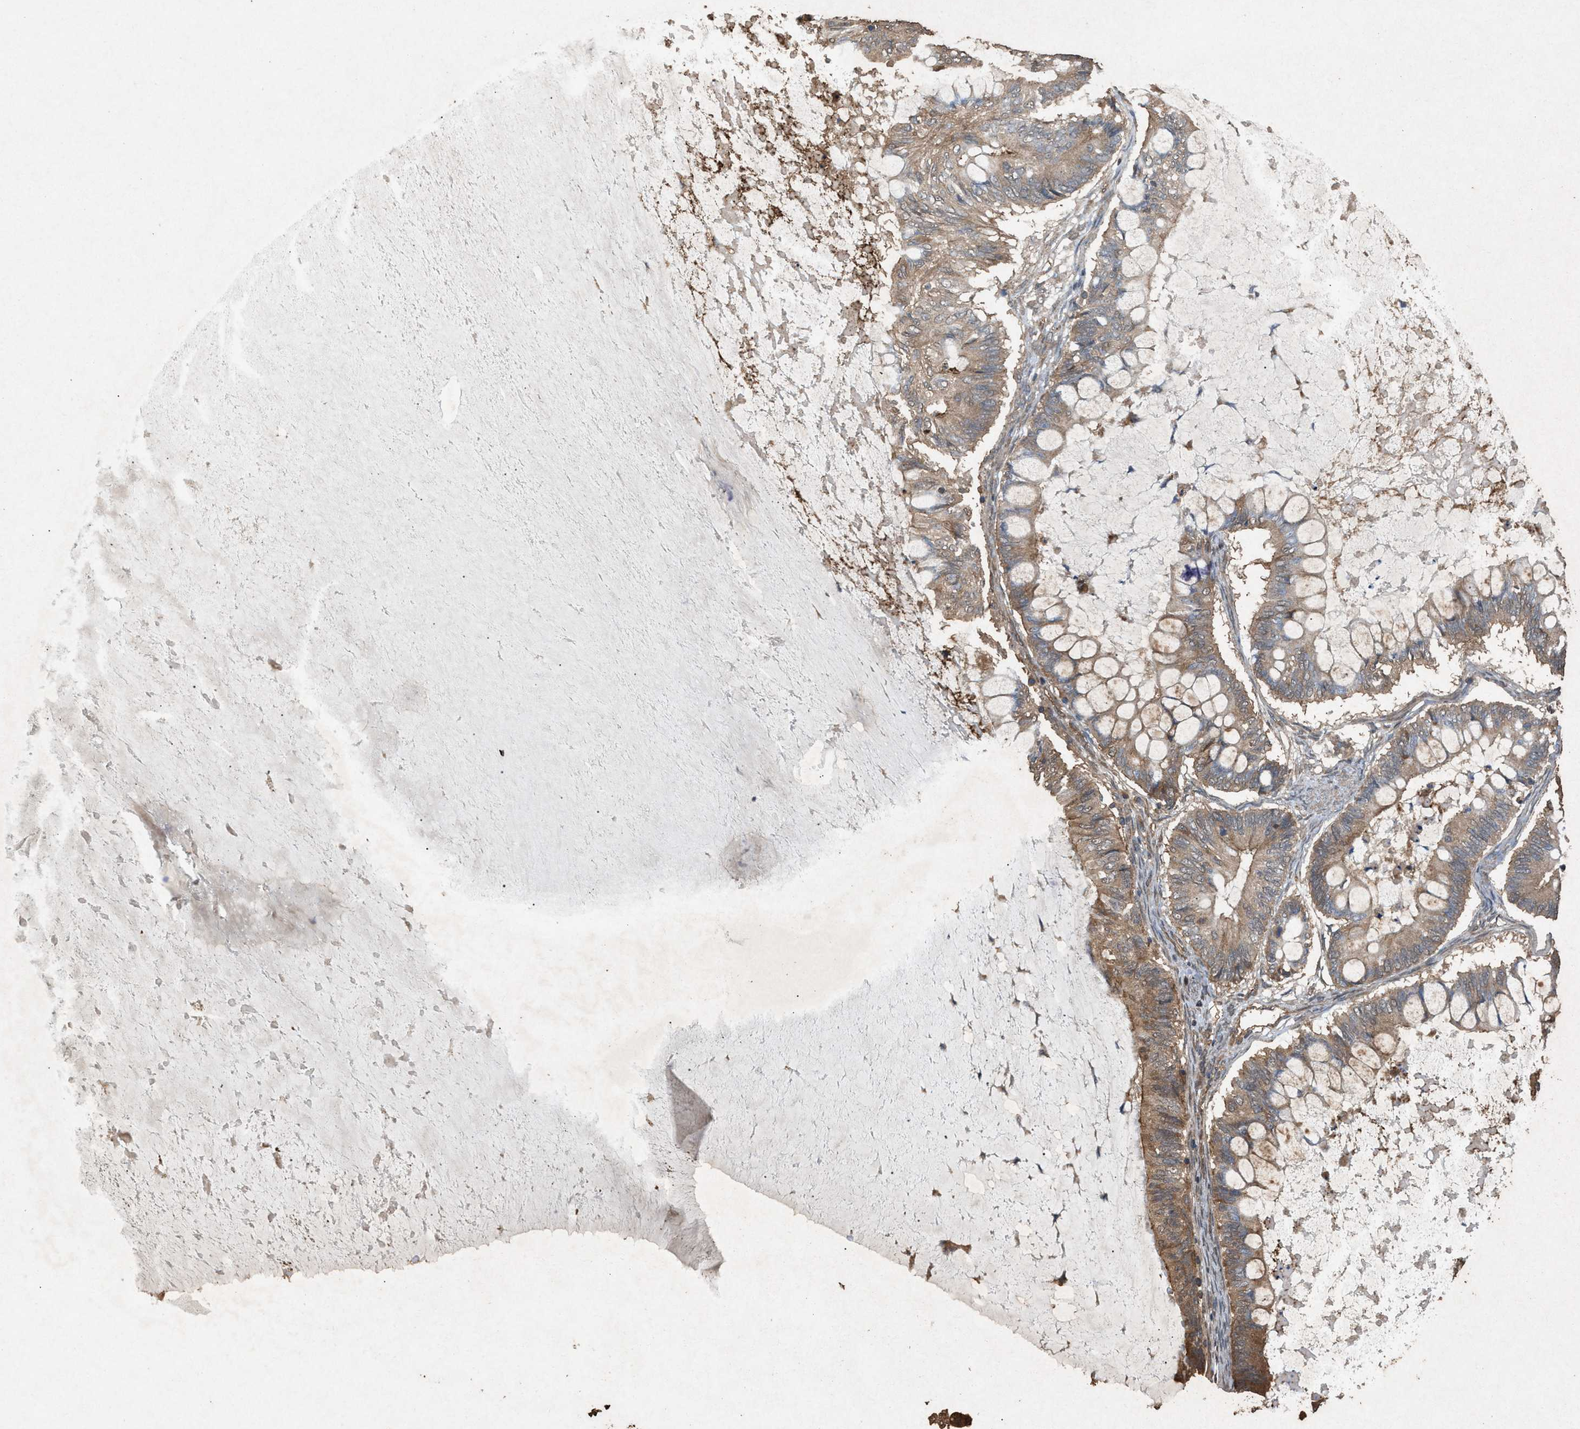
{"staining": {"intensity": "moderate", "quantity": ">75%", "location": "cytoplasmic/membranous"}, "tissue": "ovarian cancer", "cell_type": "Tumor cells", "image_type": "cancer", "snomed": [{"axis": "morphology", "description": "Cystadenocarcinoma, mucinous, NOS"}, {"axis": "topography", "description": "Ovary"}], "caption": "IHC (DAB) staining of human ovarian cancer (mucinous cystadenocarcinoma) shows moderate cytoplasmic/membranous protein positivity in approximately >75% of tumor cells. (brown staining indicates protein expression, while blue staining denotes nuclei).", "gene": "DCAF7", "patient": {"sex": "female", "age": 61}}